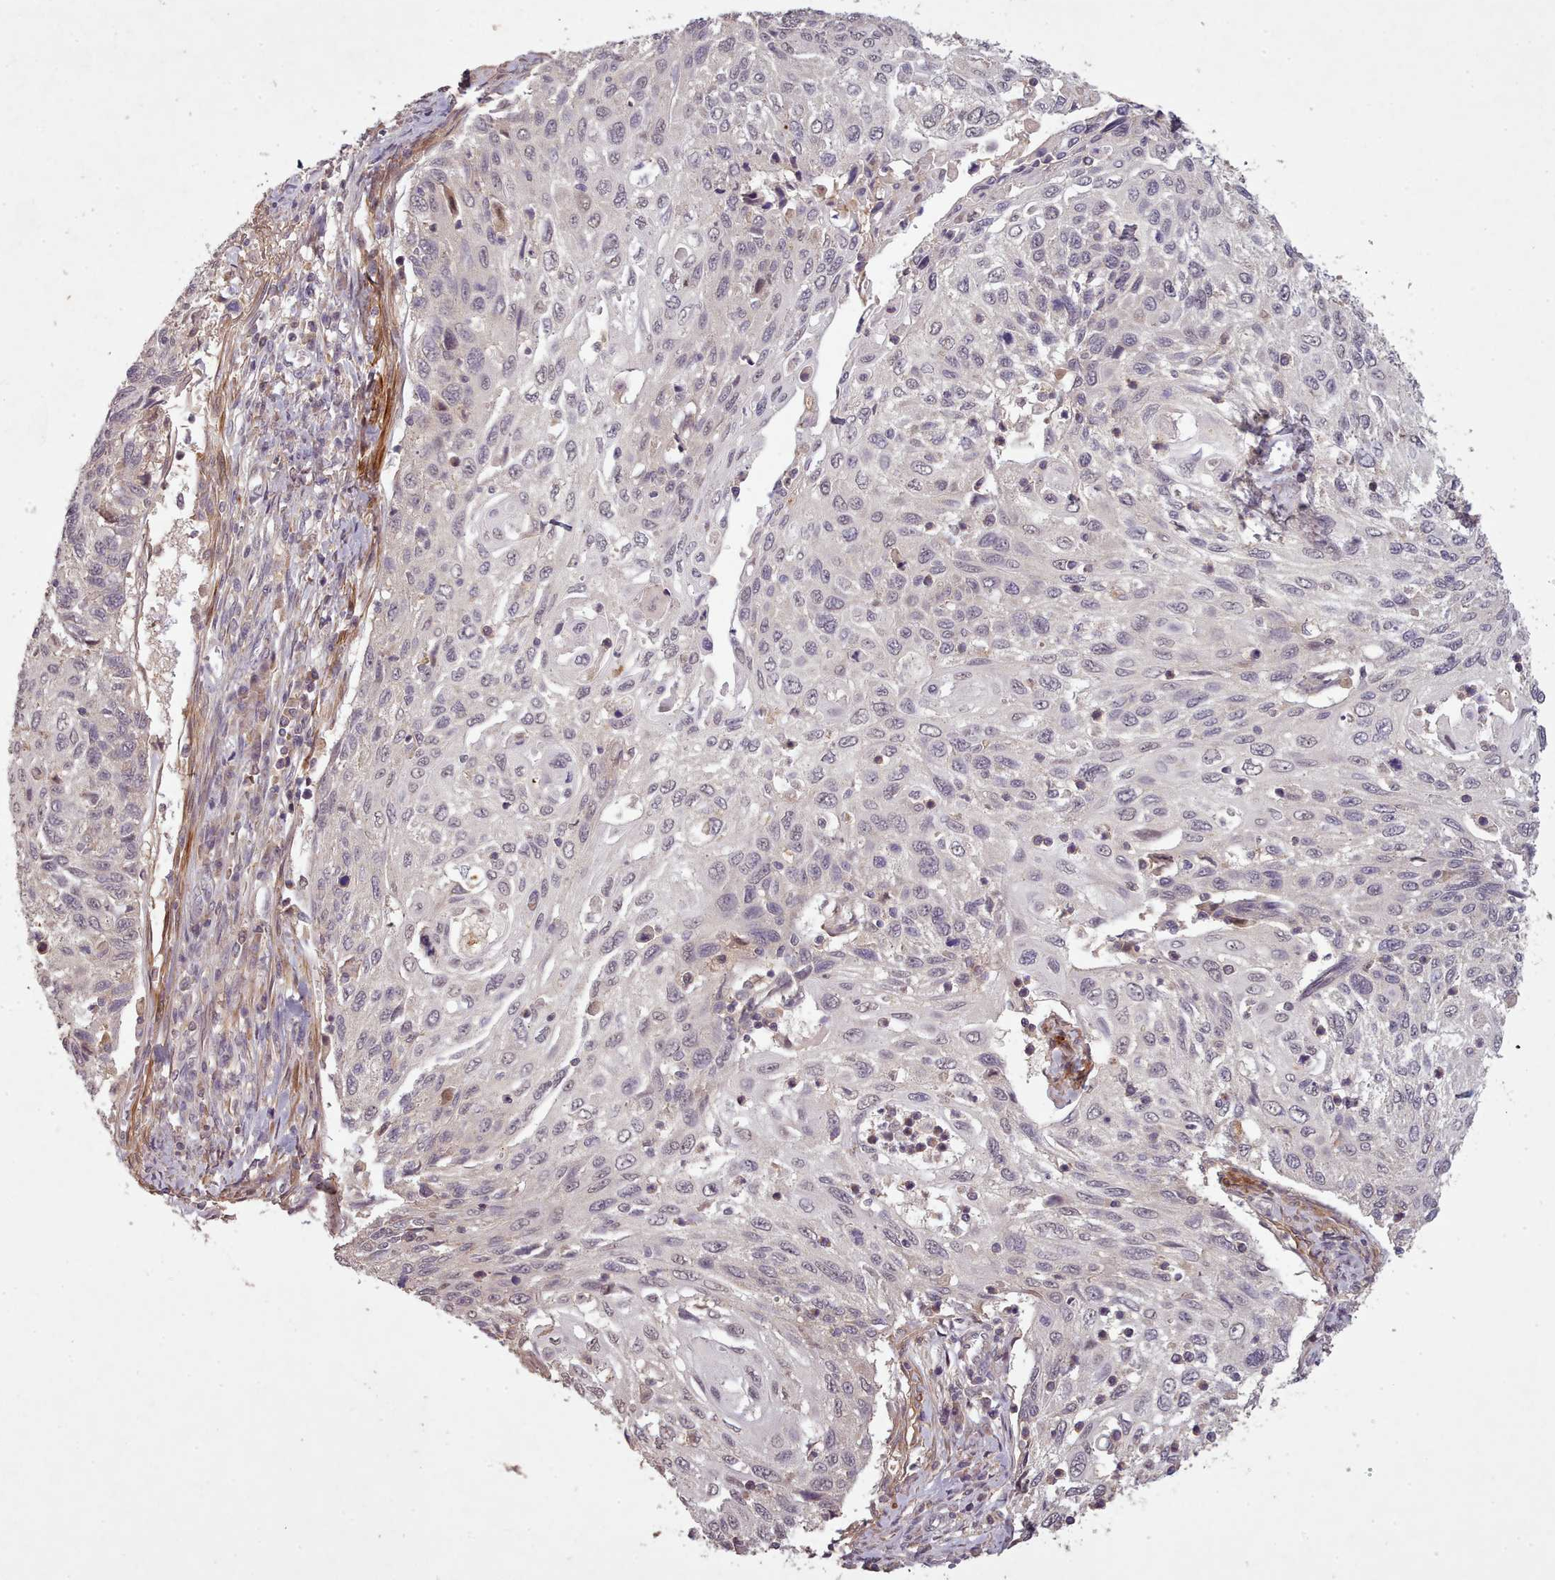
{"staining": {"intensity": "negative", "quantity": "none", "location": "none"}, "tissue": "cervical cancer", "cell_type": "Tumor cells", "image_type": "cancer", "snomed": [{"axis": "morphology", "description": "Squamous cell carcinoma, NOS"}, {"axis": "topography", "description": "Cervix"}], "caption": "Histopathology image shows no protein expression in tumor cells of cervical squamous cell carcinoma tissue.", "gene": "CDC6", "patient": {"sex": "female", "age": 70}}